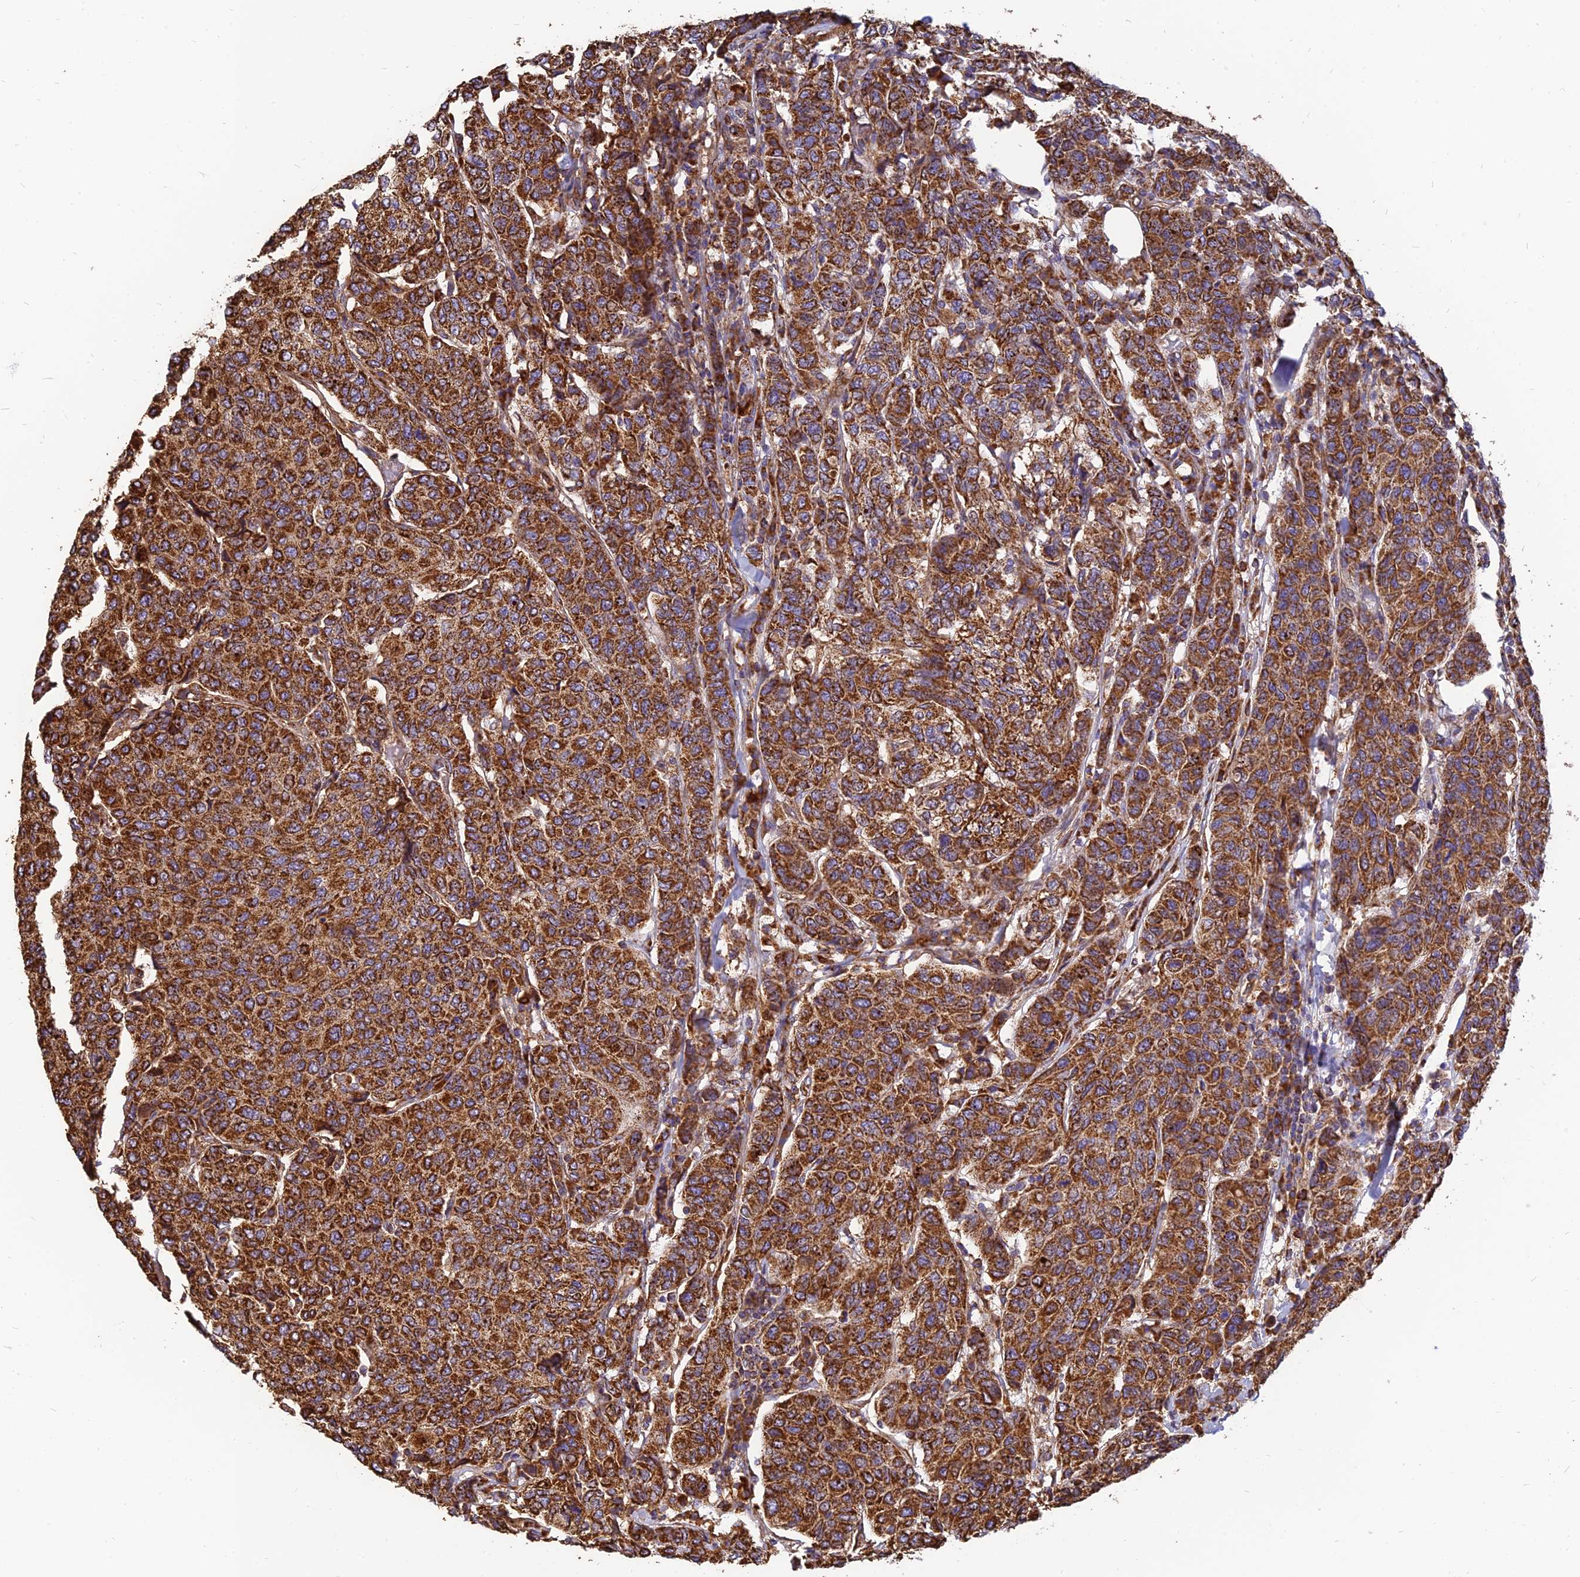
{"staining": {"intensity": "strong", "quantity": ">75%", "location": "cytoplasmic/membranous"}, "tissue": "breast cancer", "cell_type": "Tumor cells", "image_type": "cancer", "snomed": [{"axis": "morphology", "description": "Duct carcinoma"}, {"axis": "topography", "description": "Breast"}], "caption": "Breast cancer (infiltrating ductal carcinoma) stained for a protein (brown) shows strong cytoplasmic/membranous positive positivity in about >75% of tumor cells.", "gene": "THUMPD2", "patient": {"sex": "female", "age": 55}}